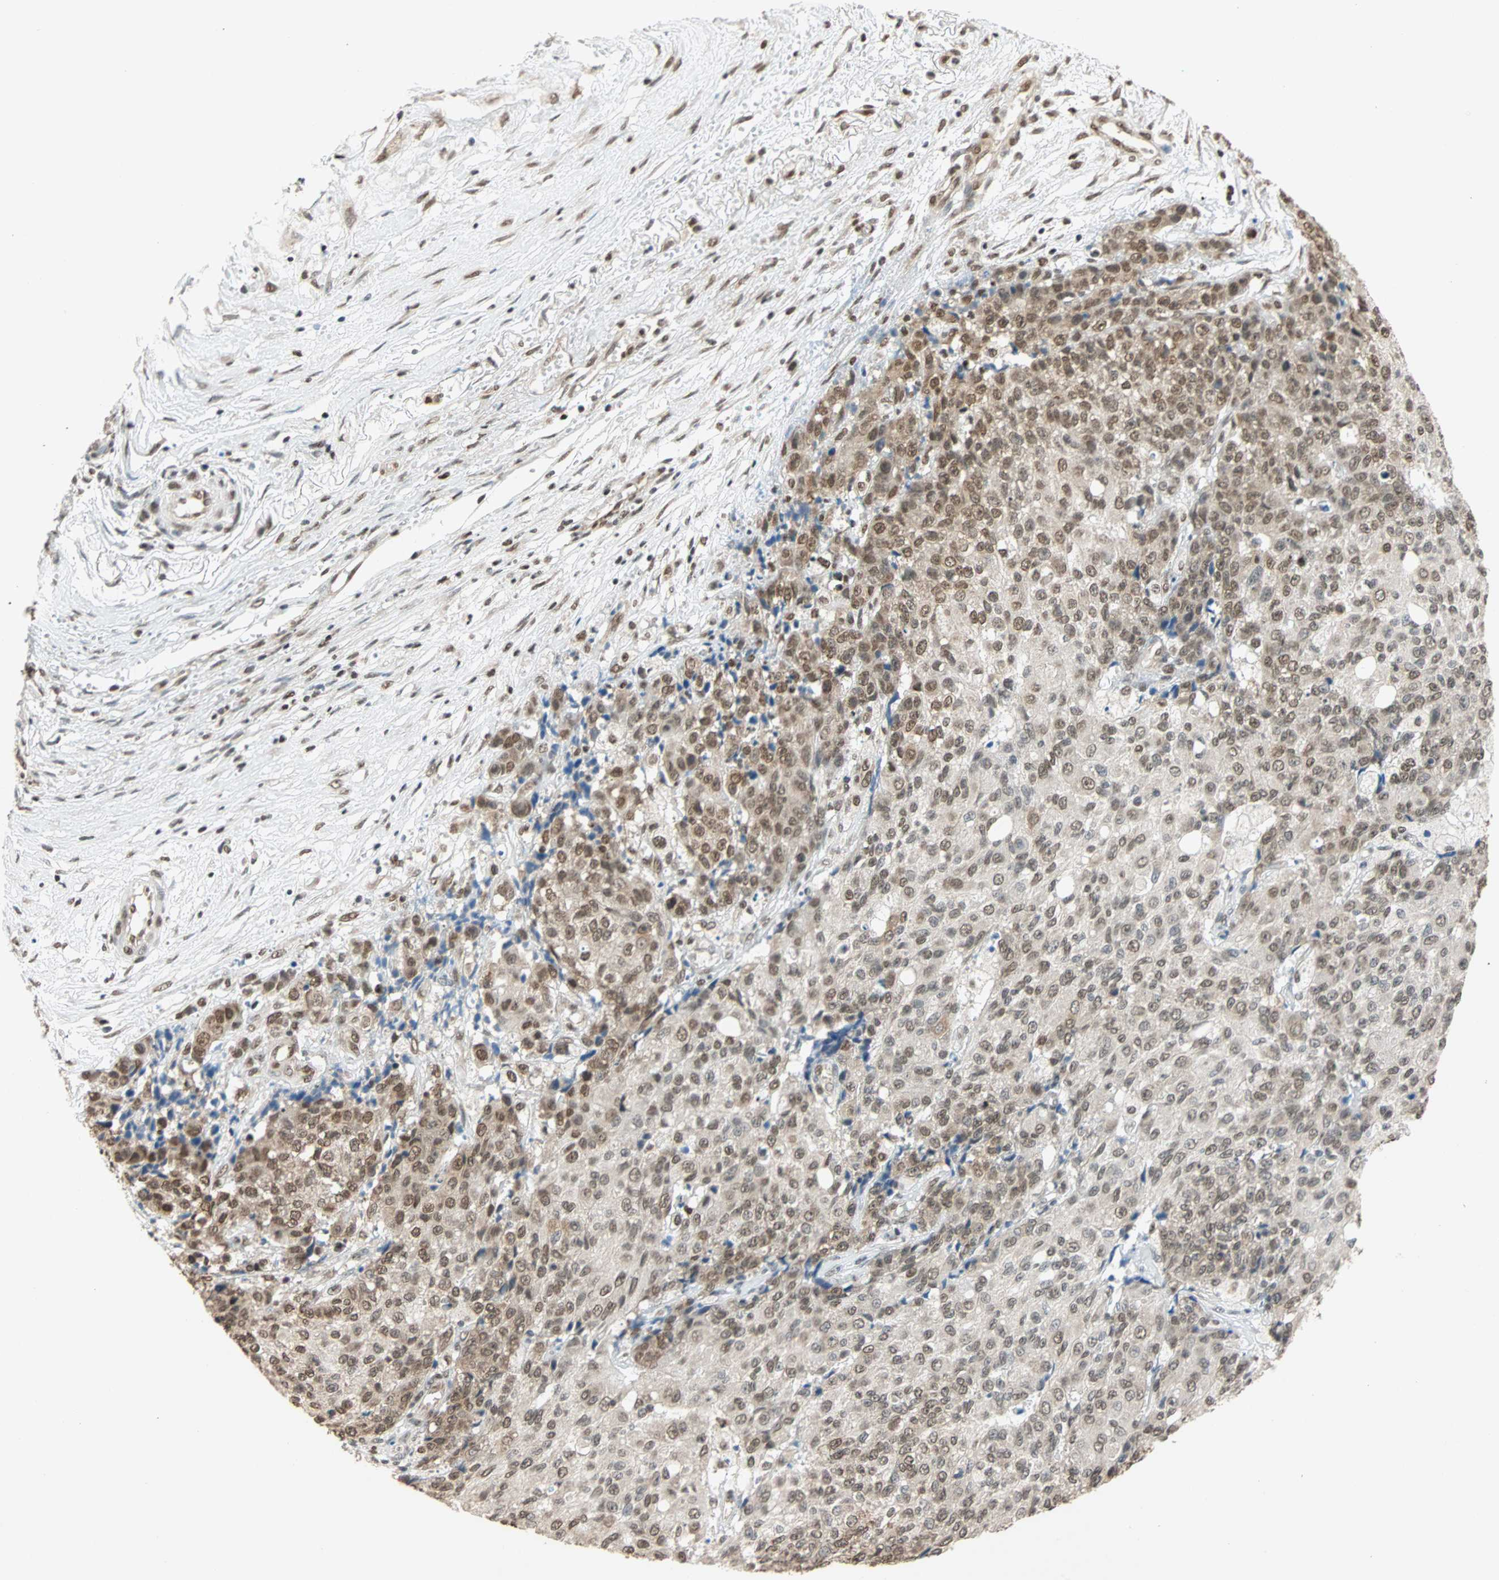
{"staining": {"intensity": "moderate", "quantity": "25%-75%", "location": "nuclear"}, "tissue": "ovarian cancer", "cell_type": "Tumor cells", "image_type": "cancer", "snomed": [{"axis": "morphology", "description": "Carcinoma, endometroid"}, {"axis": "topography", "description": "Ovary"}], "caption": "A brown stain labels moderate nuclear positivity of a protein in human ovarian cancer (endometroid carcinoma) tumor cells.", "gene": "DAZAP1", "patient": {"sex": "female", "age": 42}}